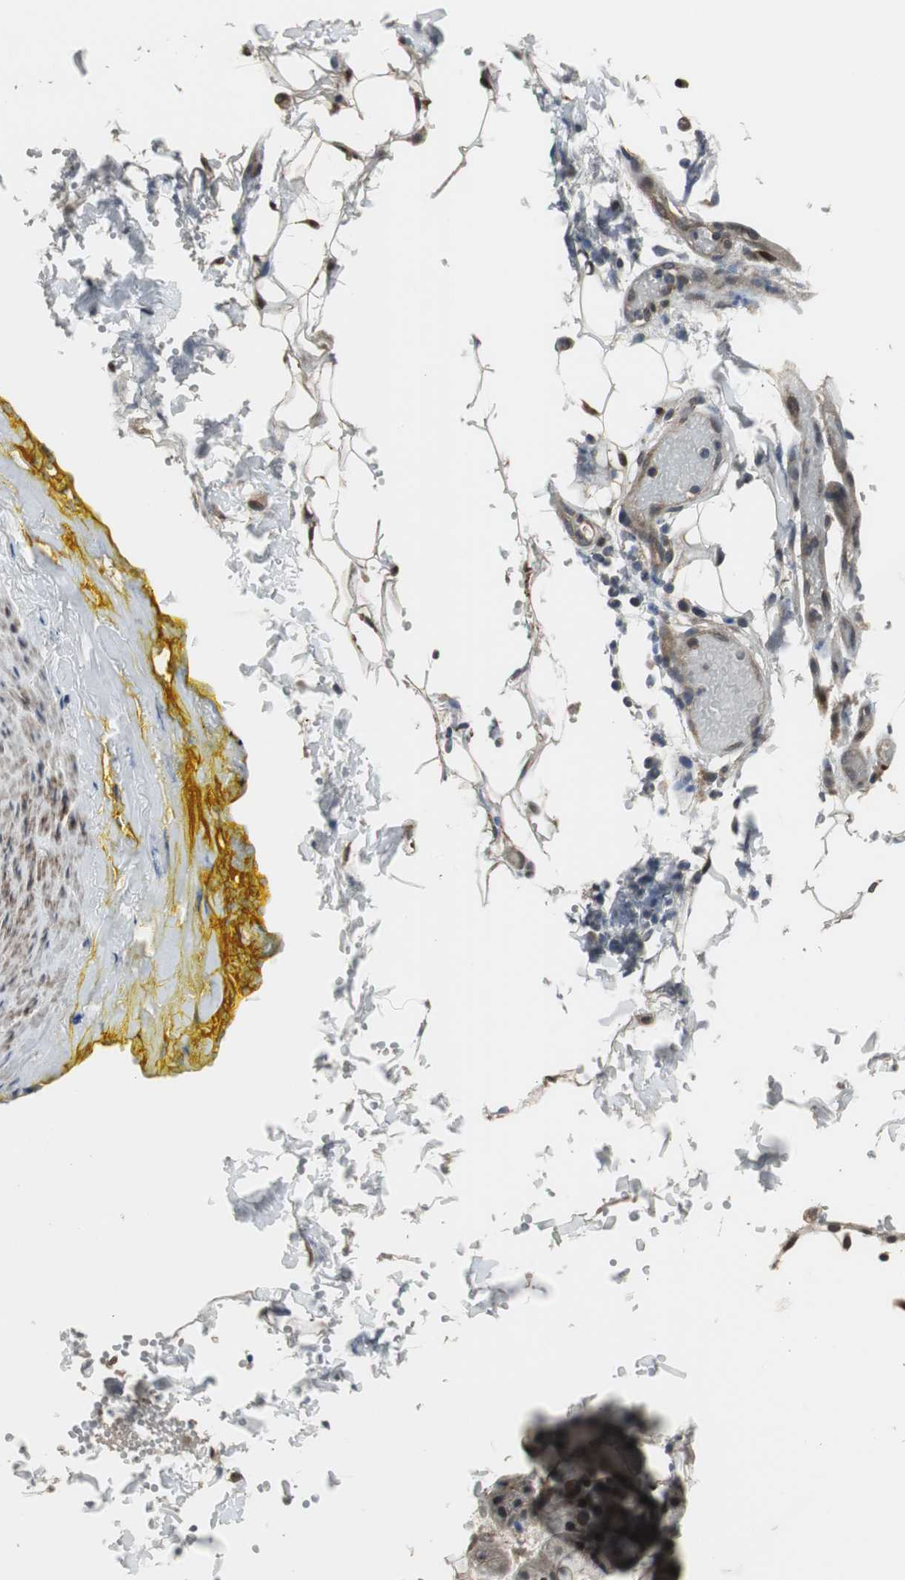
{"staining": {"intensity": "moderate", "quantity": "25%-75%", "location": "cytoplasmic/membranous,nuclear"}, "tissue": "salivary gland", "cell_type": "Glandular cells", "image_type": "normal", "snomed": [{"axis": "morphology", "description": "Normal tissue, NOS"}, {"axis": "topography", "description": "Skeletal muscle"}, {"axis": "topography", "description": "Oral tissue"}, {"axis": "topography", "description": "Salivary gland"}, {"axis": "topography", "description": "Peripheral nerve tissue"}], "caption": "DAB immunohistochemical staining of unremarkable human salivary gland shows moderate cytoplasmic/membranous,nuclear protein positivity in about 25%-75% of glandular cells. (DAB IHC with brightfield microscopy, high magnification).", "gene": "PFDN1", "patient": {"sex": "male", "age": 54}}